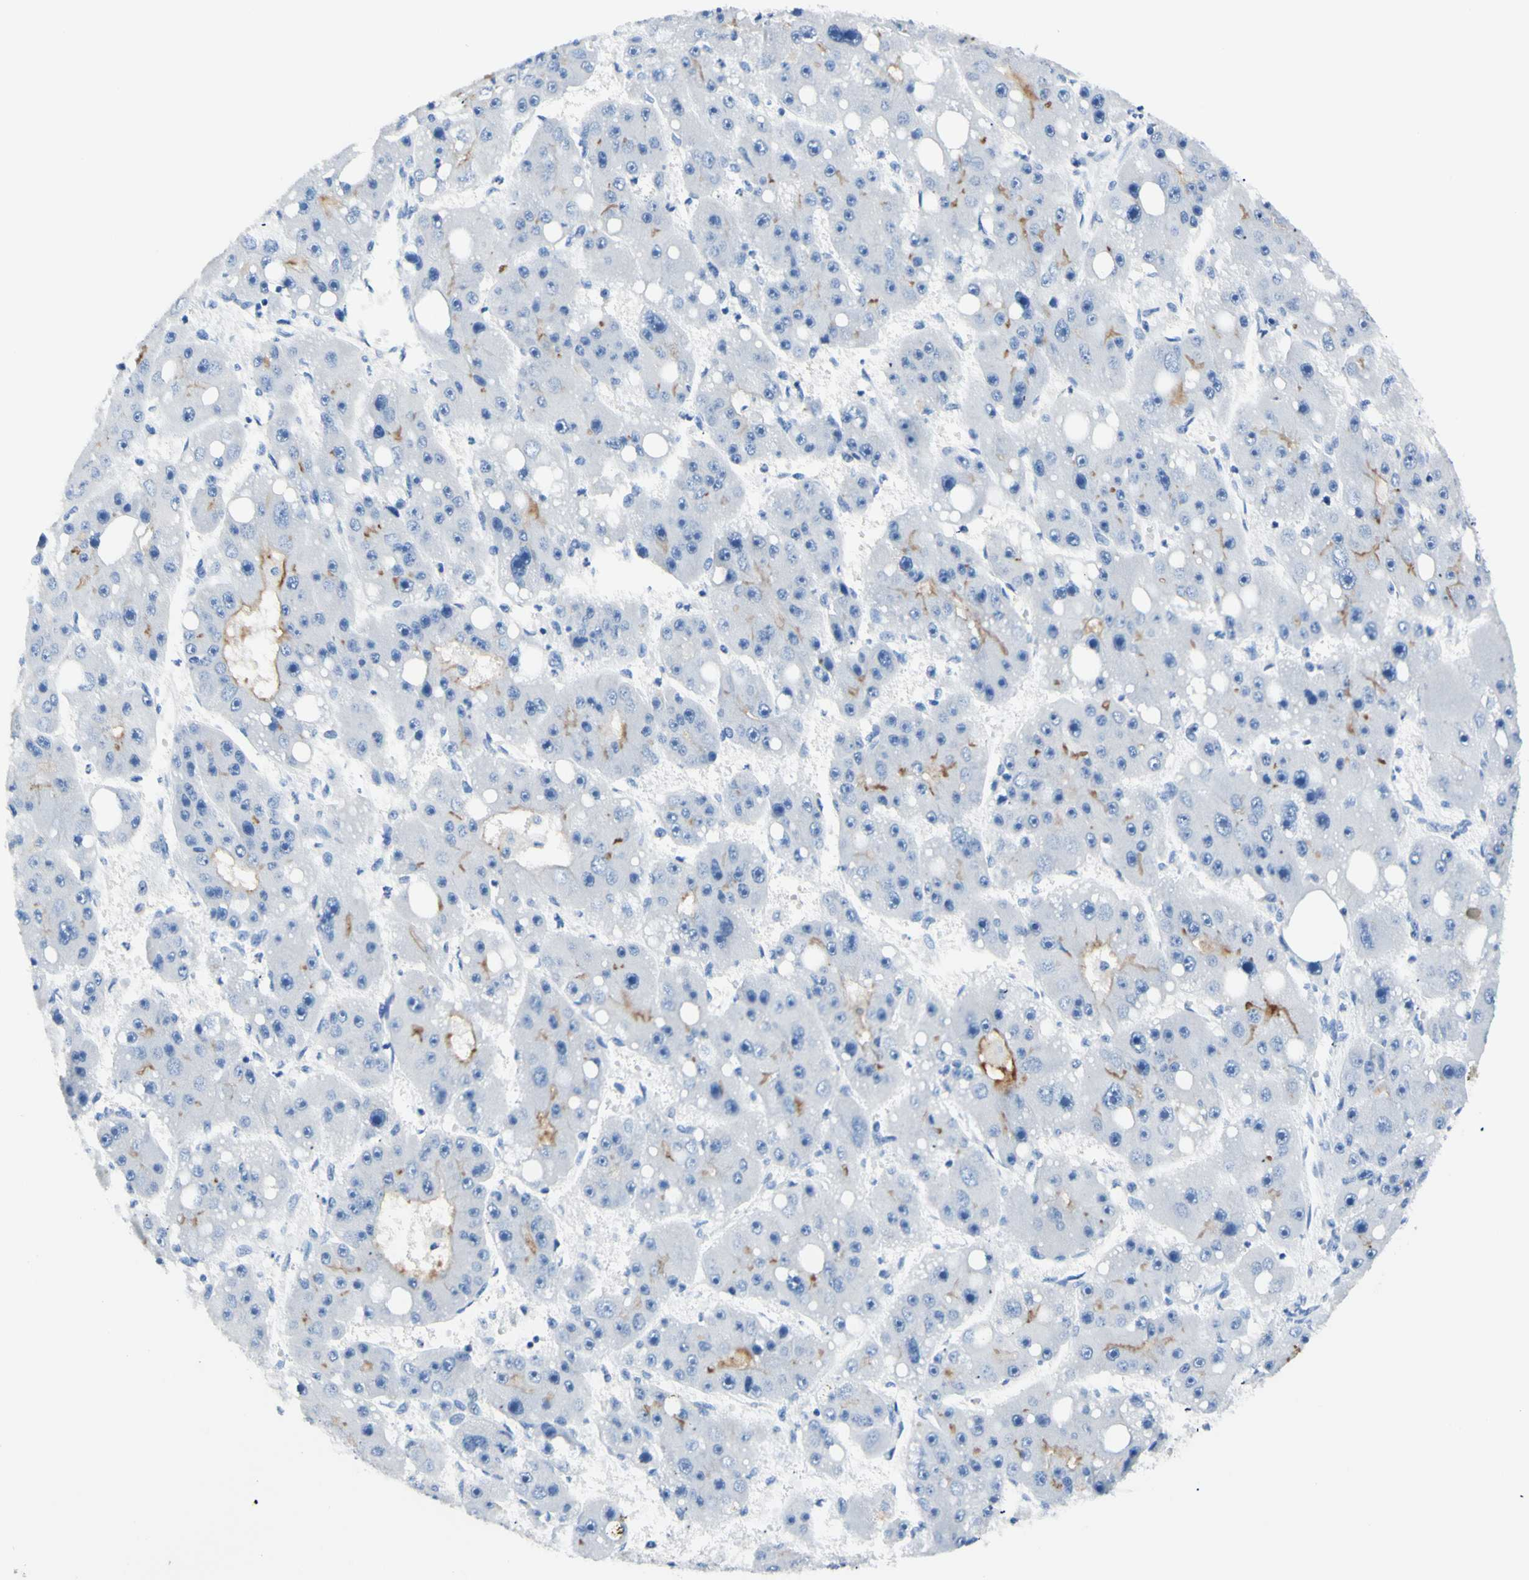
{"staining": {"intensity": "negative", "quantity": "none", "location": "none"}, "tissue": "liver cancer", "cell_type": "Tumor cells", "image_type": "cancer", "snomed": [{"axis": "morphology", "description": "Carcinoma, Hepatocellular, NOS"}, {"axis": "topography", "description": "Liver"}], "caption": "The histopathology image reveals no significant expression in tumor cells of hepatocellular carcinoma (liver).", "gene": "HPCA", "patient": {"sex": "female", "age": 61}}